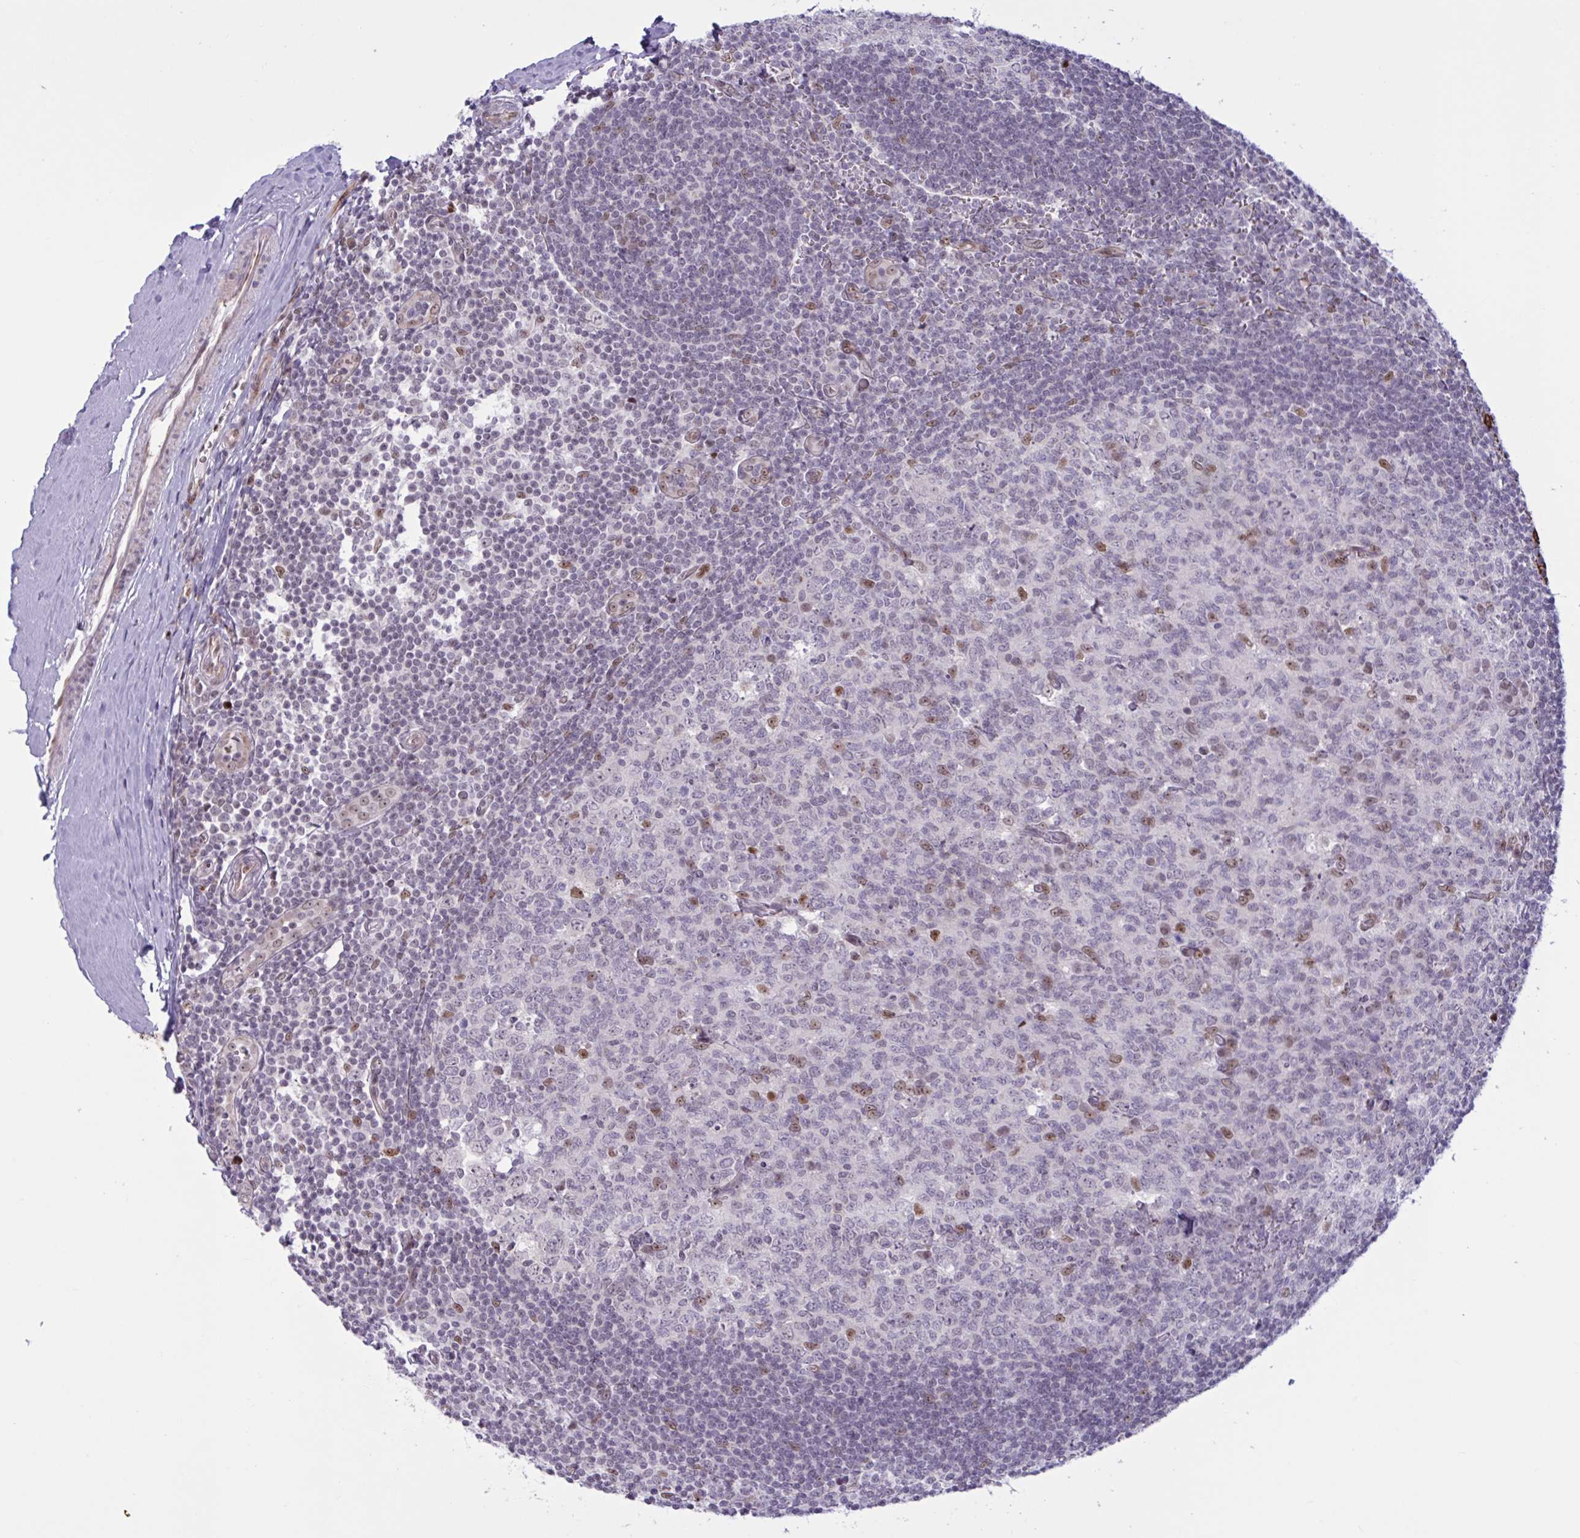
{"staining": {"intensity": "moderate", "quantity": "<25%", "location": "nuclear"}, "tissue": "tonsil", "cell_type": "Germinal center cells", "image_type": "normal", "snomed": [{"axis": "morphology", "description": "Normal tissue, NOS"}, {"axis": "topography", "description": "Tonsil"}], "caption": "Protein analysis of unremarkable tonsil exhibits moderate nuclear expression in approximately <25% of germinal center cells.", "gene": "PRMT6", "patient": {"sex": "male", "age": 27}}